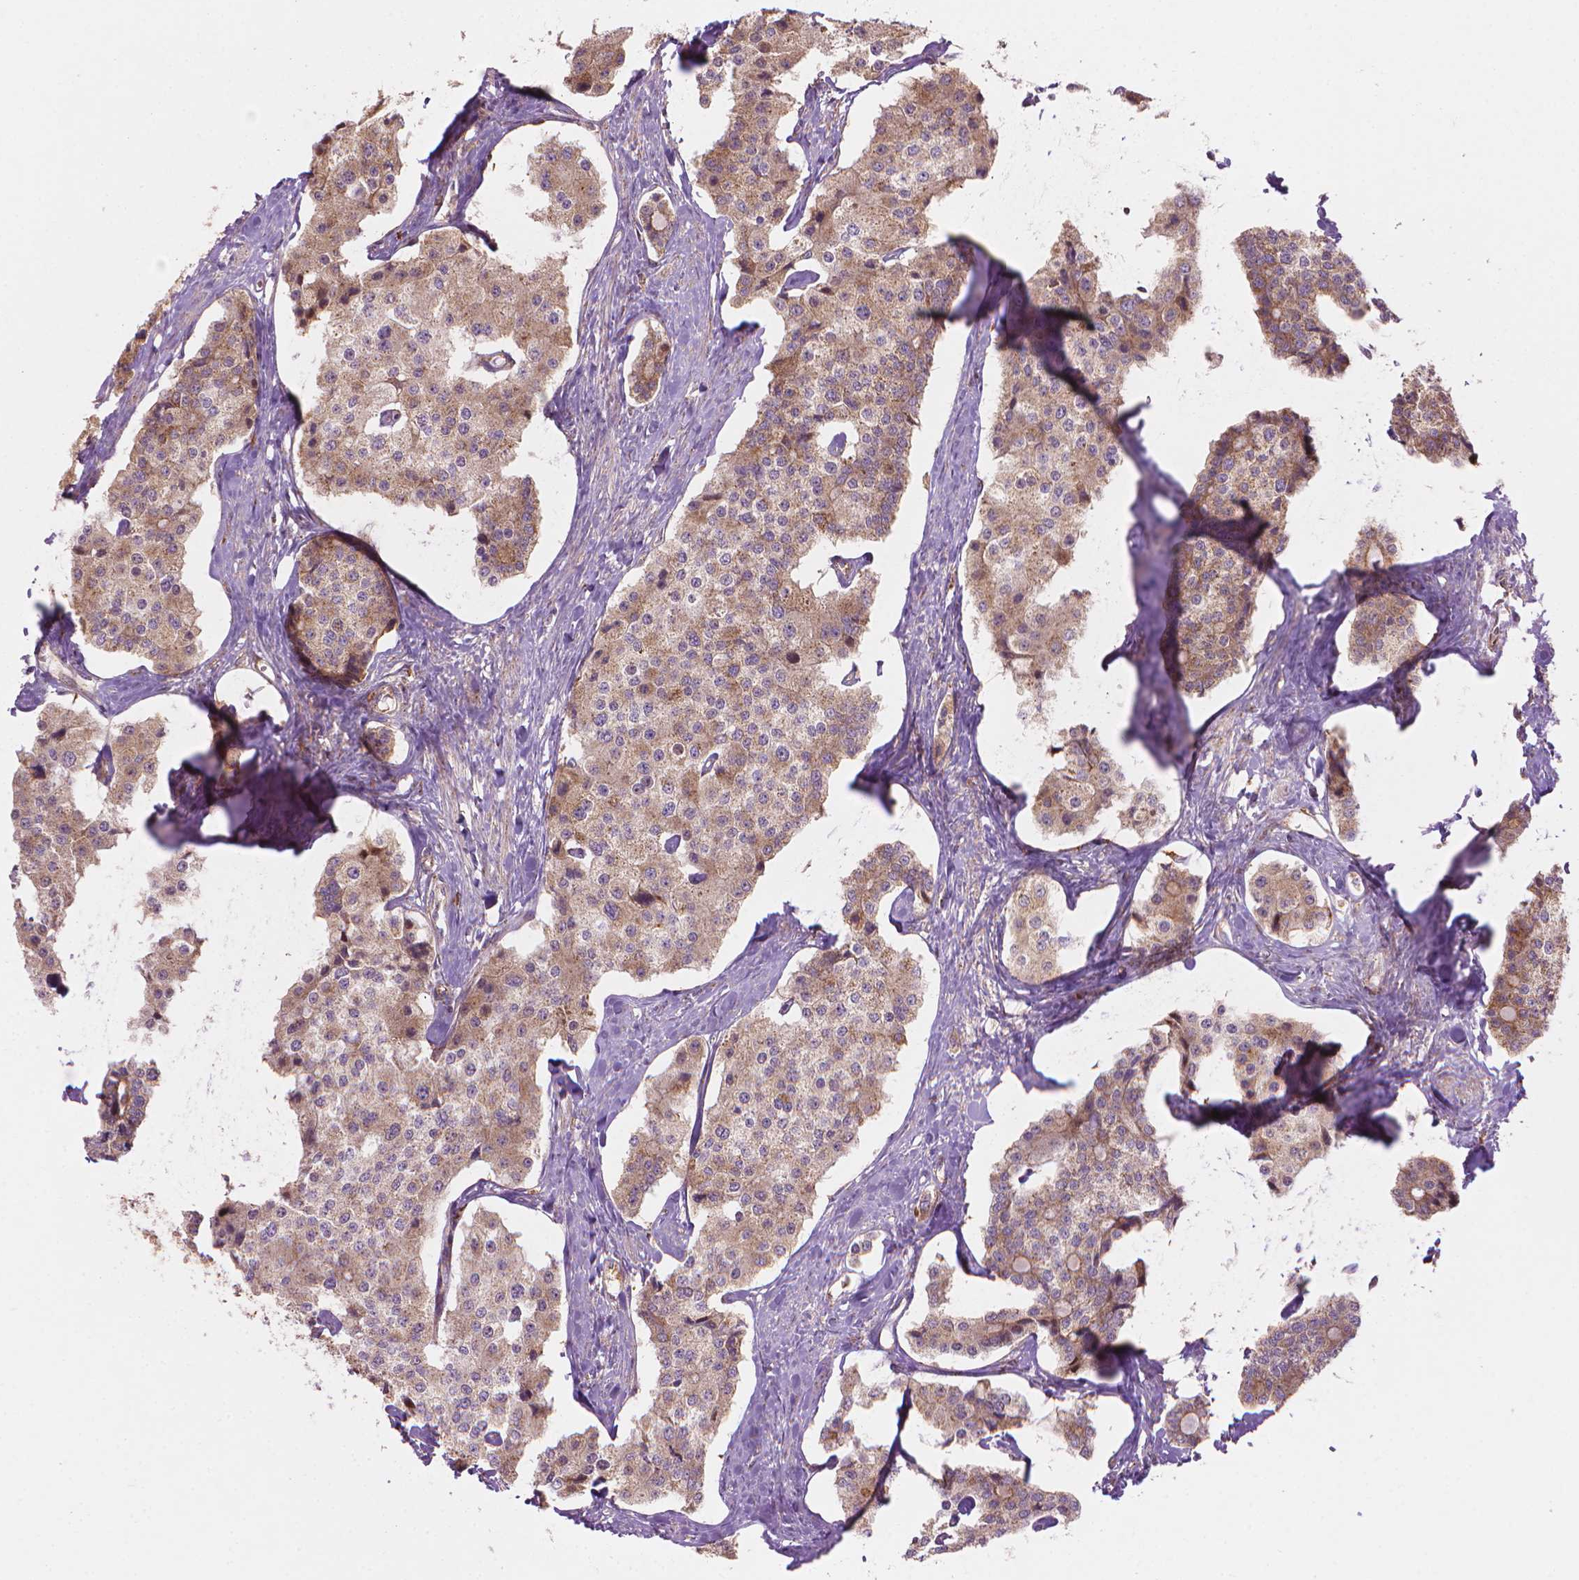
{"staining": {"intensity": "weak", "quantity": "25%-75%", "location": "cytoplasmic/membranous"}, "tissue": "carcinoid", "cell_type": "Tumor cells", "image_type": "cancer", "snomed": [{"axis": "morphology", "description": "Carcinoid, malignant, NOS"}, {"axis": "topography", "description": "Small intestine"}], "caption": "Immunohistochemistry (IHC) (DAB (3,3'-diaminobenzidine)) staining of carcinoid exhibits weak cytoplasmic/membranous protein positivity in approximately 25%-75% of tumor cells.", "gene": "VARS2", "patient": {"sex": "female", "age": 65}}